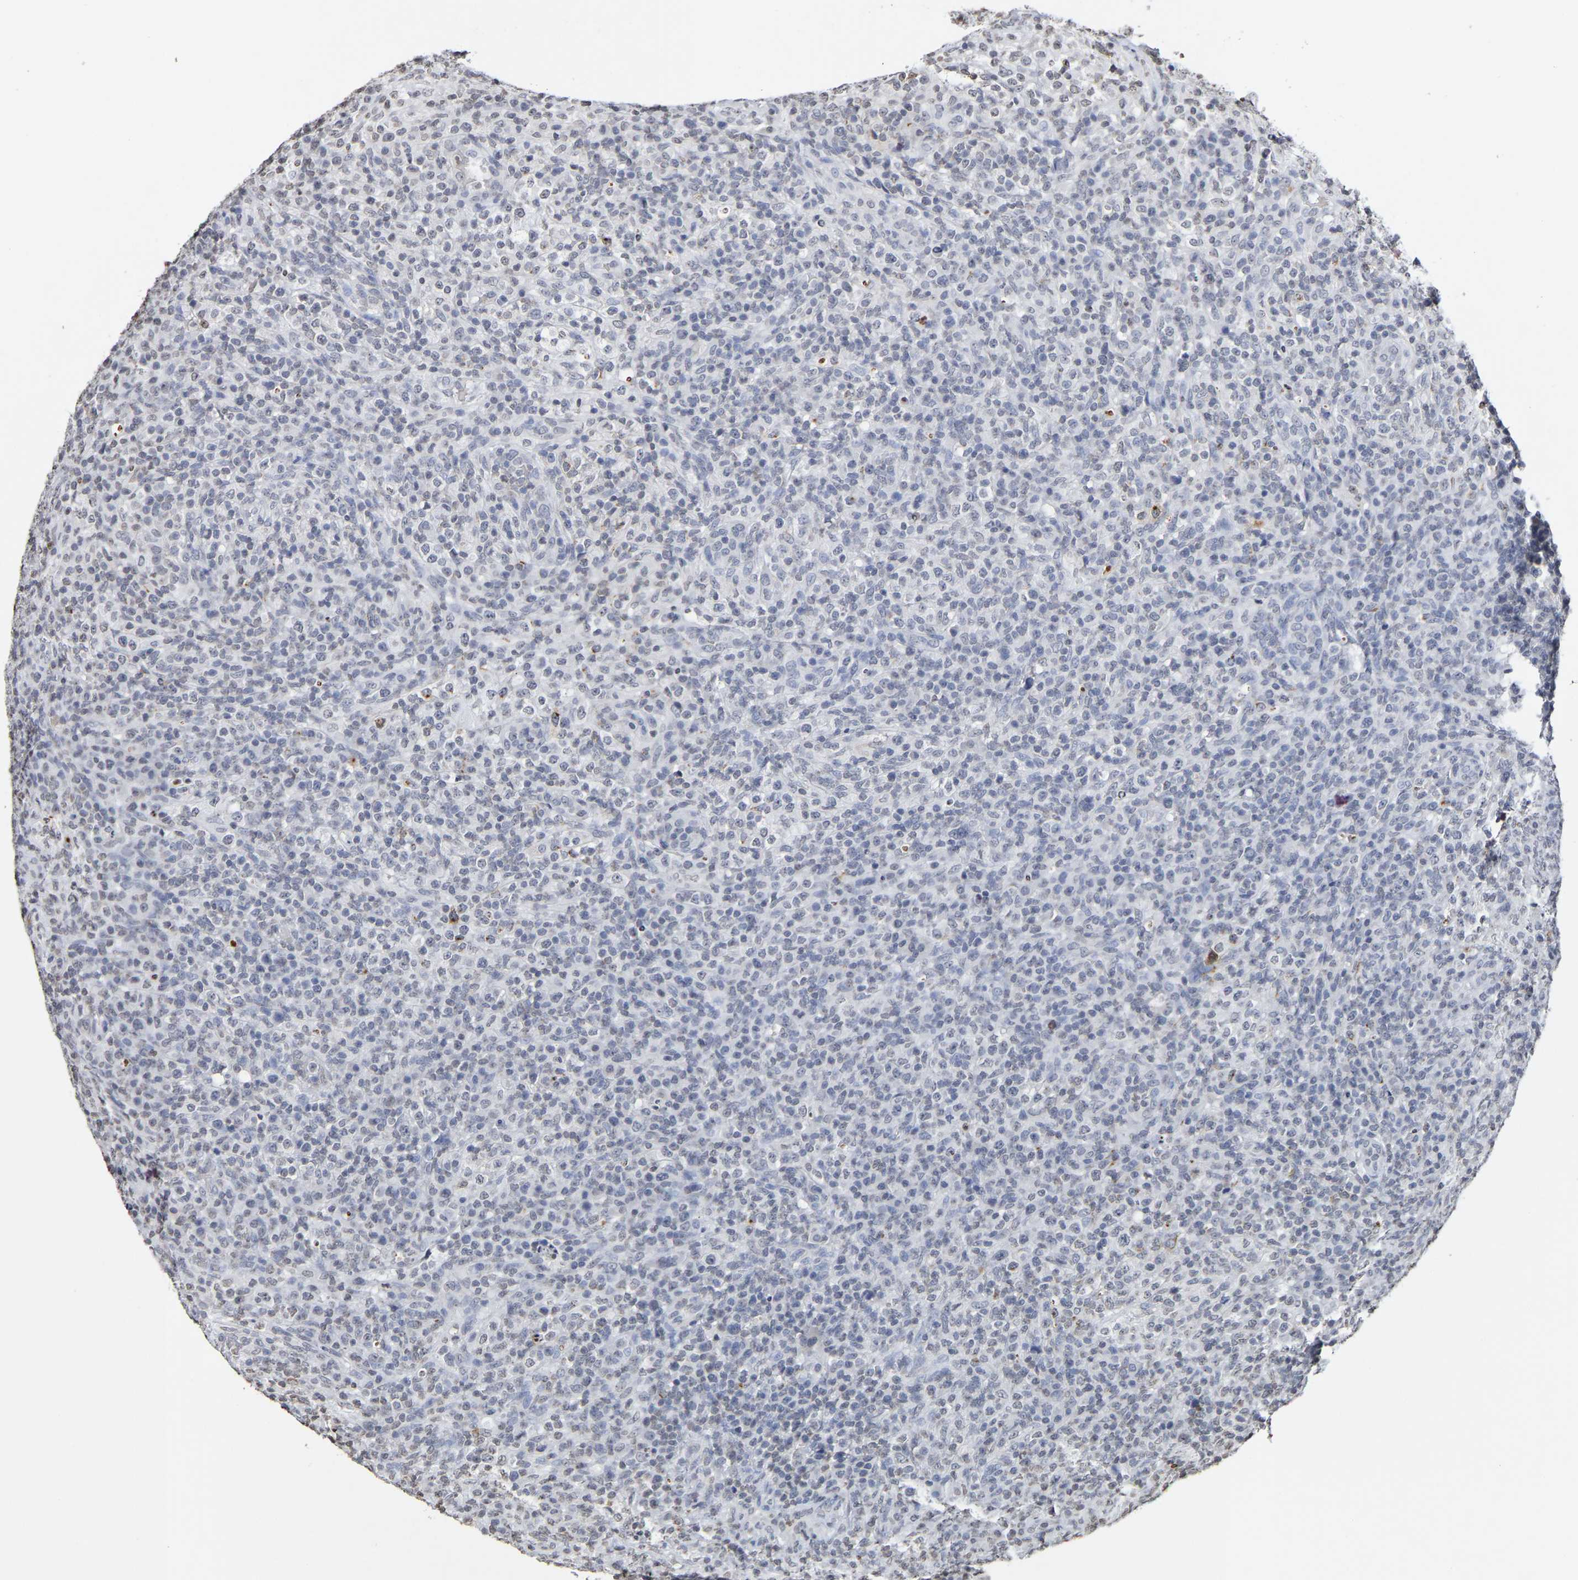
{"staining": {"intensity": "negative", "quantity": "none", "location": "none"}, "tissue": "lymphoma", "cell_type": "Tumor cells", "image_type": "cancer", "snomed": [{"axis": "morphology", "description": "Malignant lymphoma, non-Hodgkin's type, High grade"}, {"axis": "topography", "description": "Lymph node"}], "caption": "Image shows no significant protein expression in tumor cells of malignant lymphoma, non-Hodgkin's type (high-grade). (Immunohistochemistry, brightfield microscopy, high magnification).", "gene": "ATF4", "patient": {"sex": "female", "age": 76}}